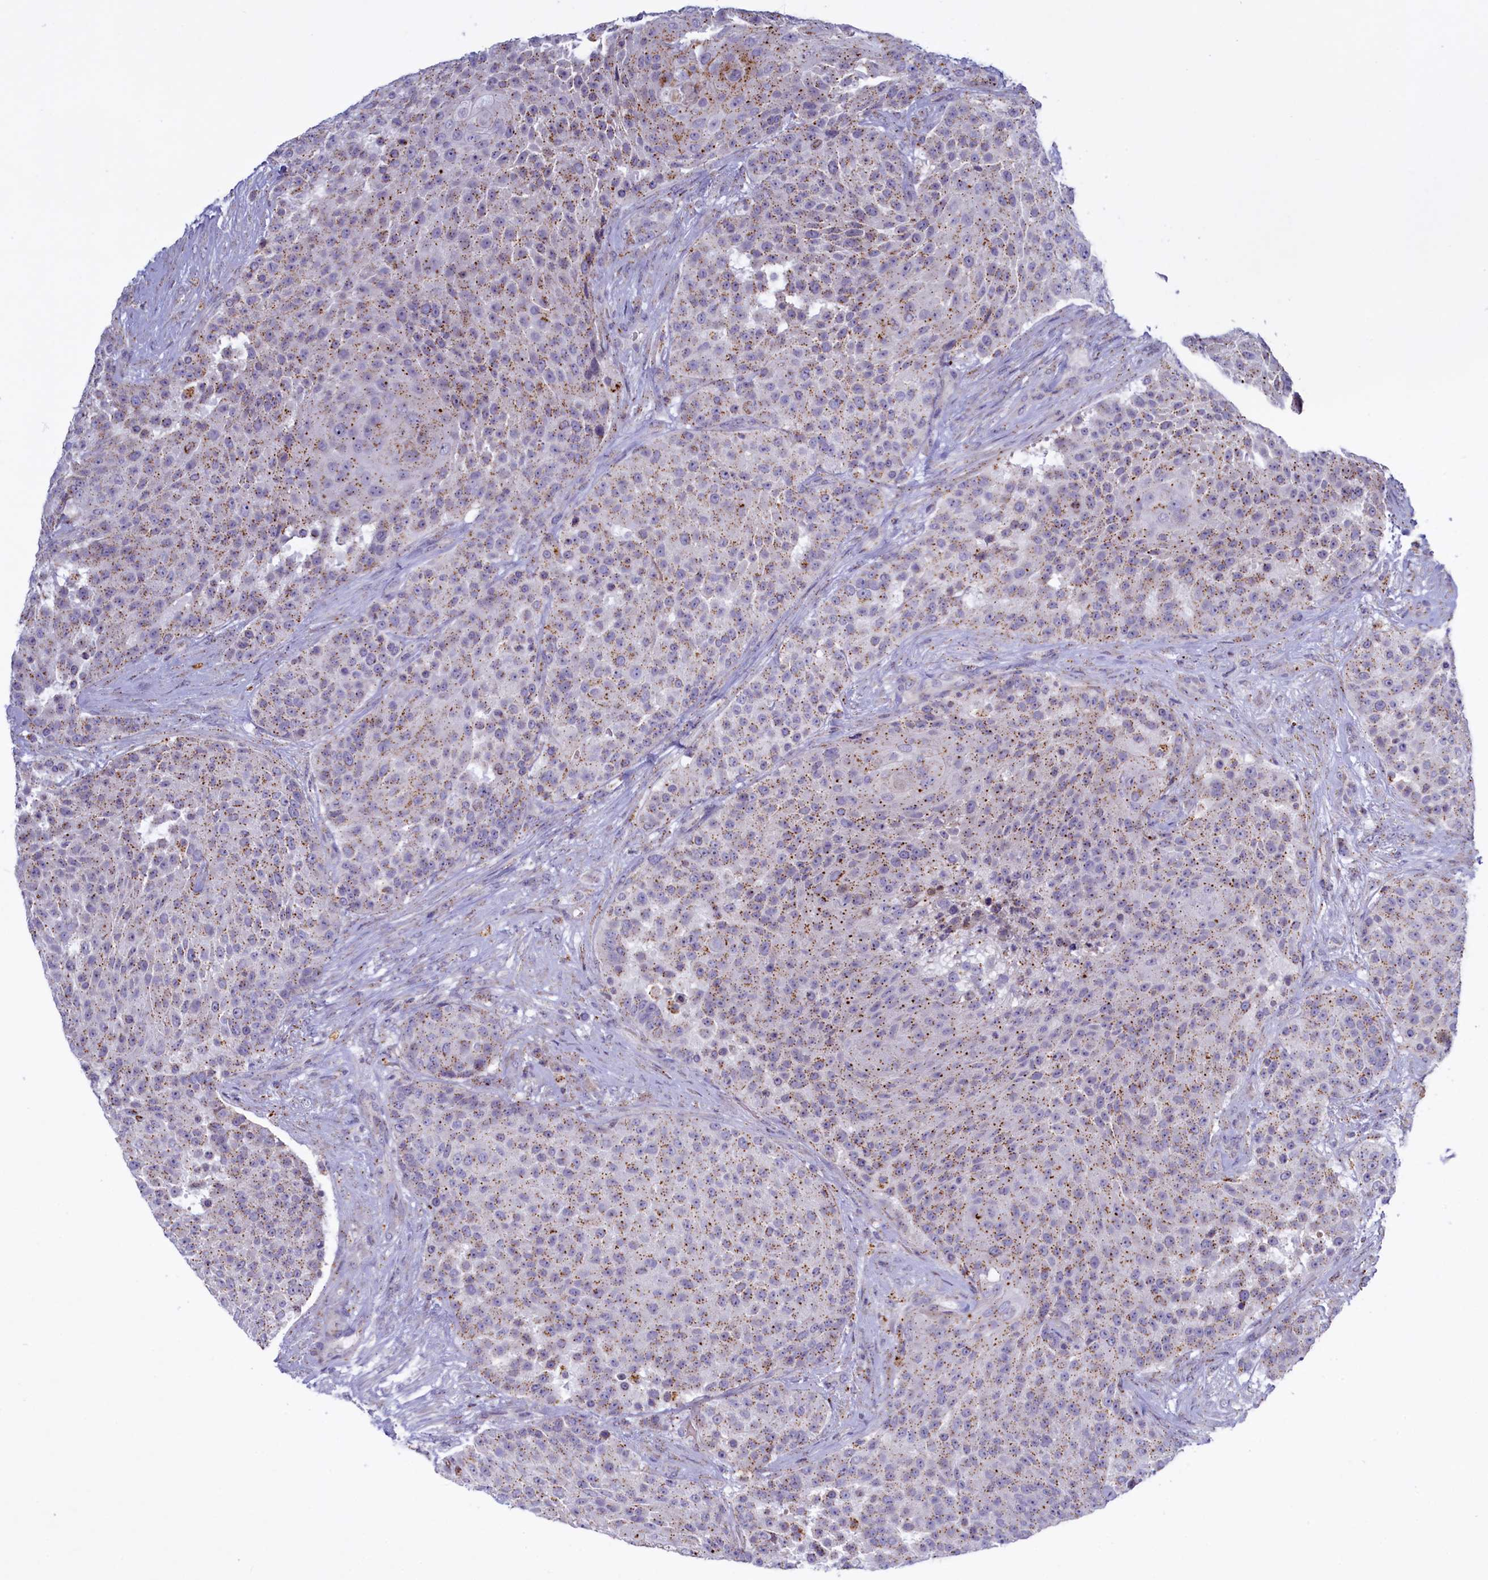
{"staining": {"intensity": "weak", "quantity": ">75%", "location": "cytoplasmic/membranous"}, "tissue": "urothelial cancer", "cell_type": "Tumor cells", "image_type": "cancer", "snomed": [{"axis": "morphology", "description": "Urothelial carcinoma, High grade"}, {"axis": "topography", "description": "Urinary bladder"}], "caption": "Immunohistochemical staining of urothelial cancer demonstrates low levels of weak cytoplasmic/membranous positivity in approximately >75% of tumor cells. The staining was performed using DAB (3,3'-diaminobenzidine) to visualize the protein expression in brown, while the nuclei were stained in blue with hematoxylin (Magnification: 20x).", "gene": "HYKK", "patient": {"sex": "female", "age": 63}}